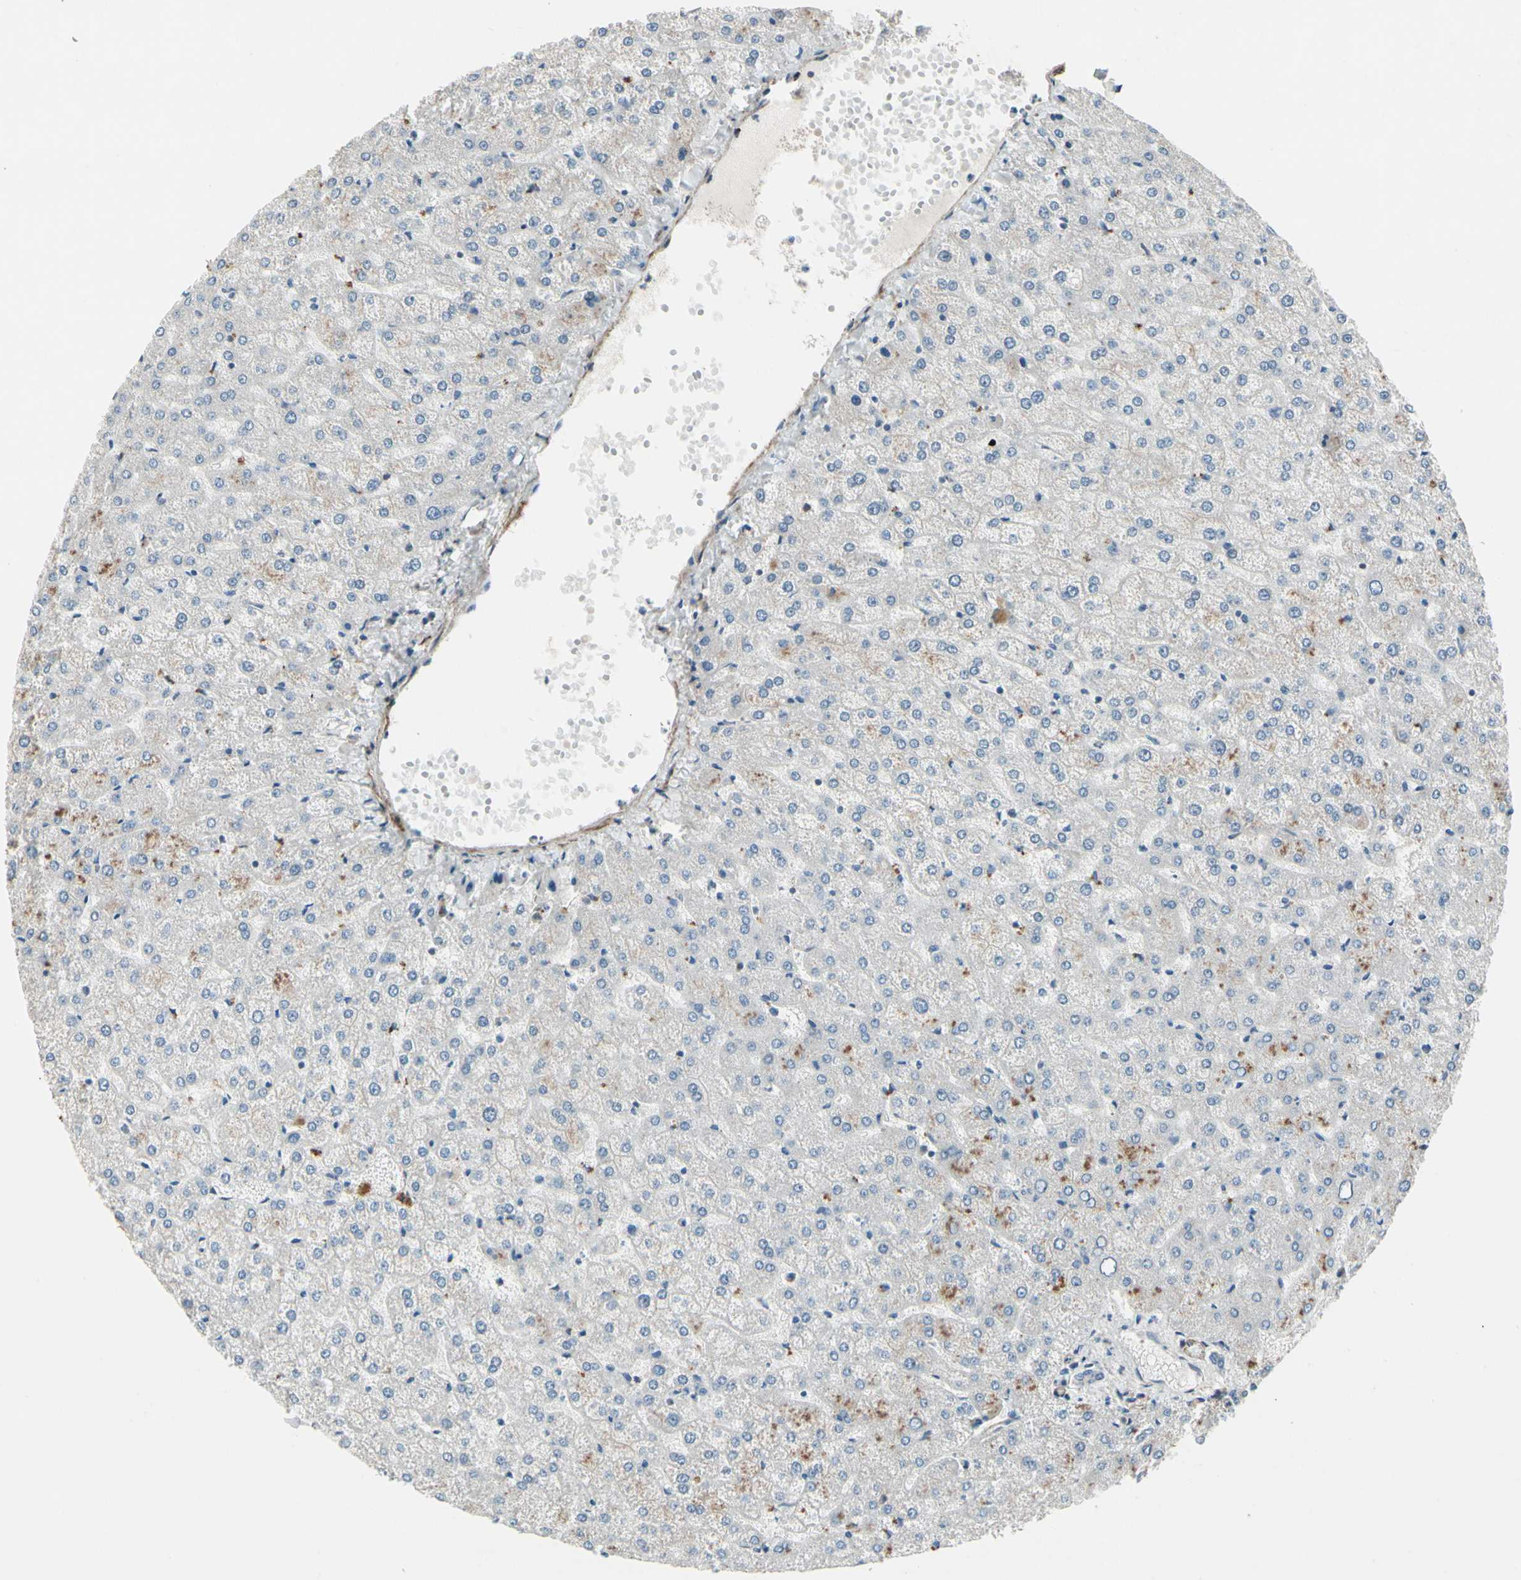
{"staining": {"intensity": "negative", "quantity": "none", "location": "none"}, "tissue": "liver", "cell_type": "Cholangiocytes", "image_type": "normal", "snomed": [{"axis": "morphology", "description": "Normal tissue, NOS"}, {"axis": "topography", "description": "Liver"}], "caption": "Histopathology image shows no significant protein expression in cholangiocytes of normal liver. (DAB immunohistochemistry (IHC) with hematoxylin counter stain).", "gene": "TPM1", "patient": {"sex": "female", "age": 32}}